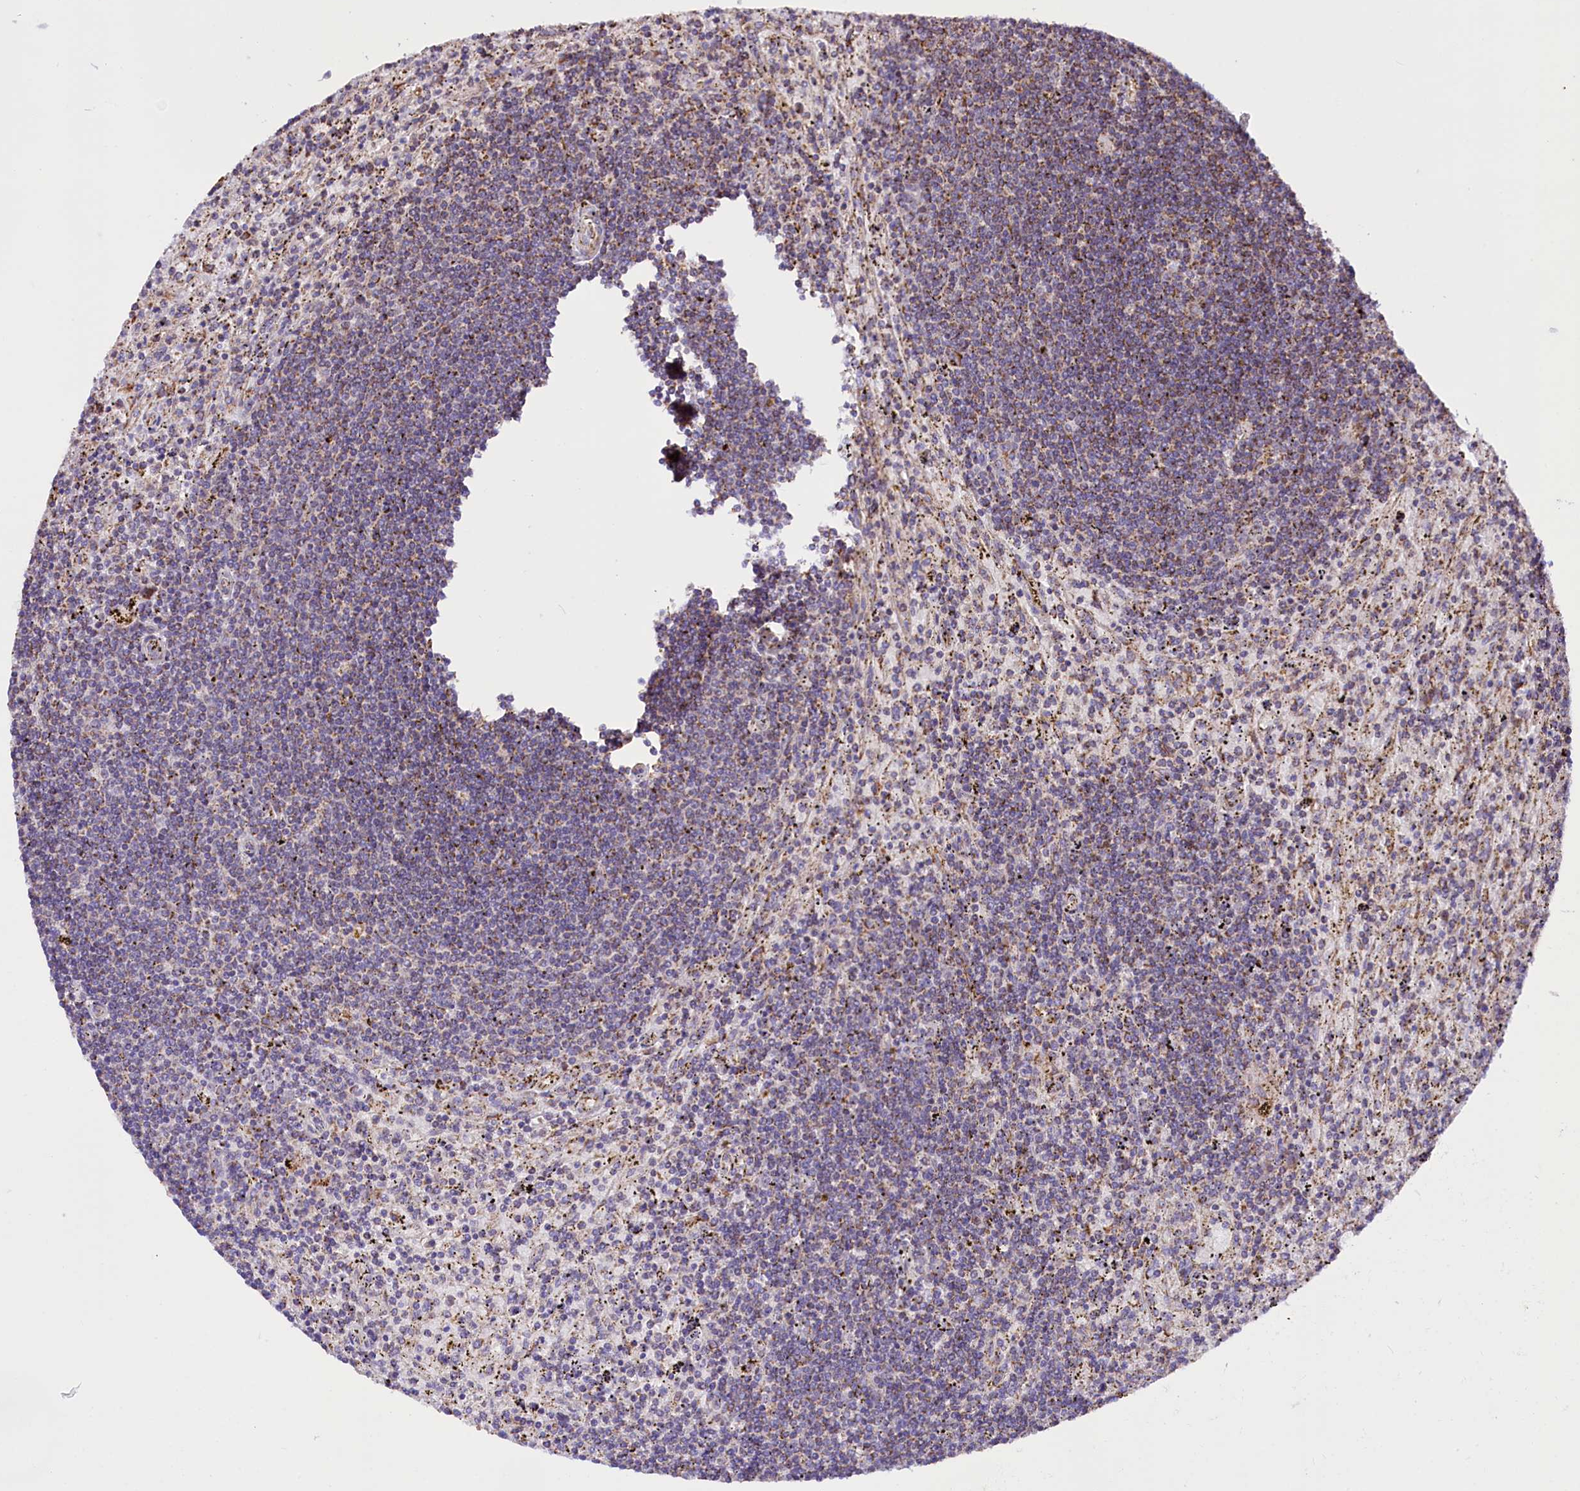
{"staining": {"intensity": "moderate", "quantity": "25%-75%", "location": "cytoplasmic/membranous"}, "tissue": "lymphoma", "cell_type": "Tumor cells", "image_type": "cancer", "snomed": [{"axis": "morphology", "description": "Malignant lymphoma, non-Hodgkin's type, Low grade"}, {"axis": "topography", "description": "Spleen"}], "caption": "Lymphoma tissue shows moderate cytoplasmic/membranous staining in approximately 25%-75% of tumor cells (Brightfield microscopy of DAB IHC at high magnification).", "gene": "ST7", "patient": {"sex": "male", "age": 76}}